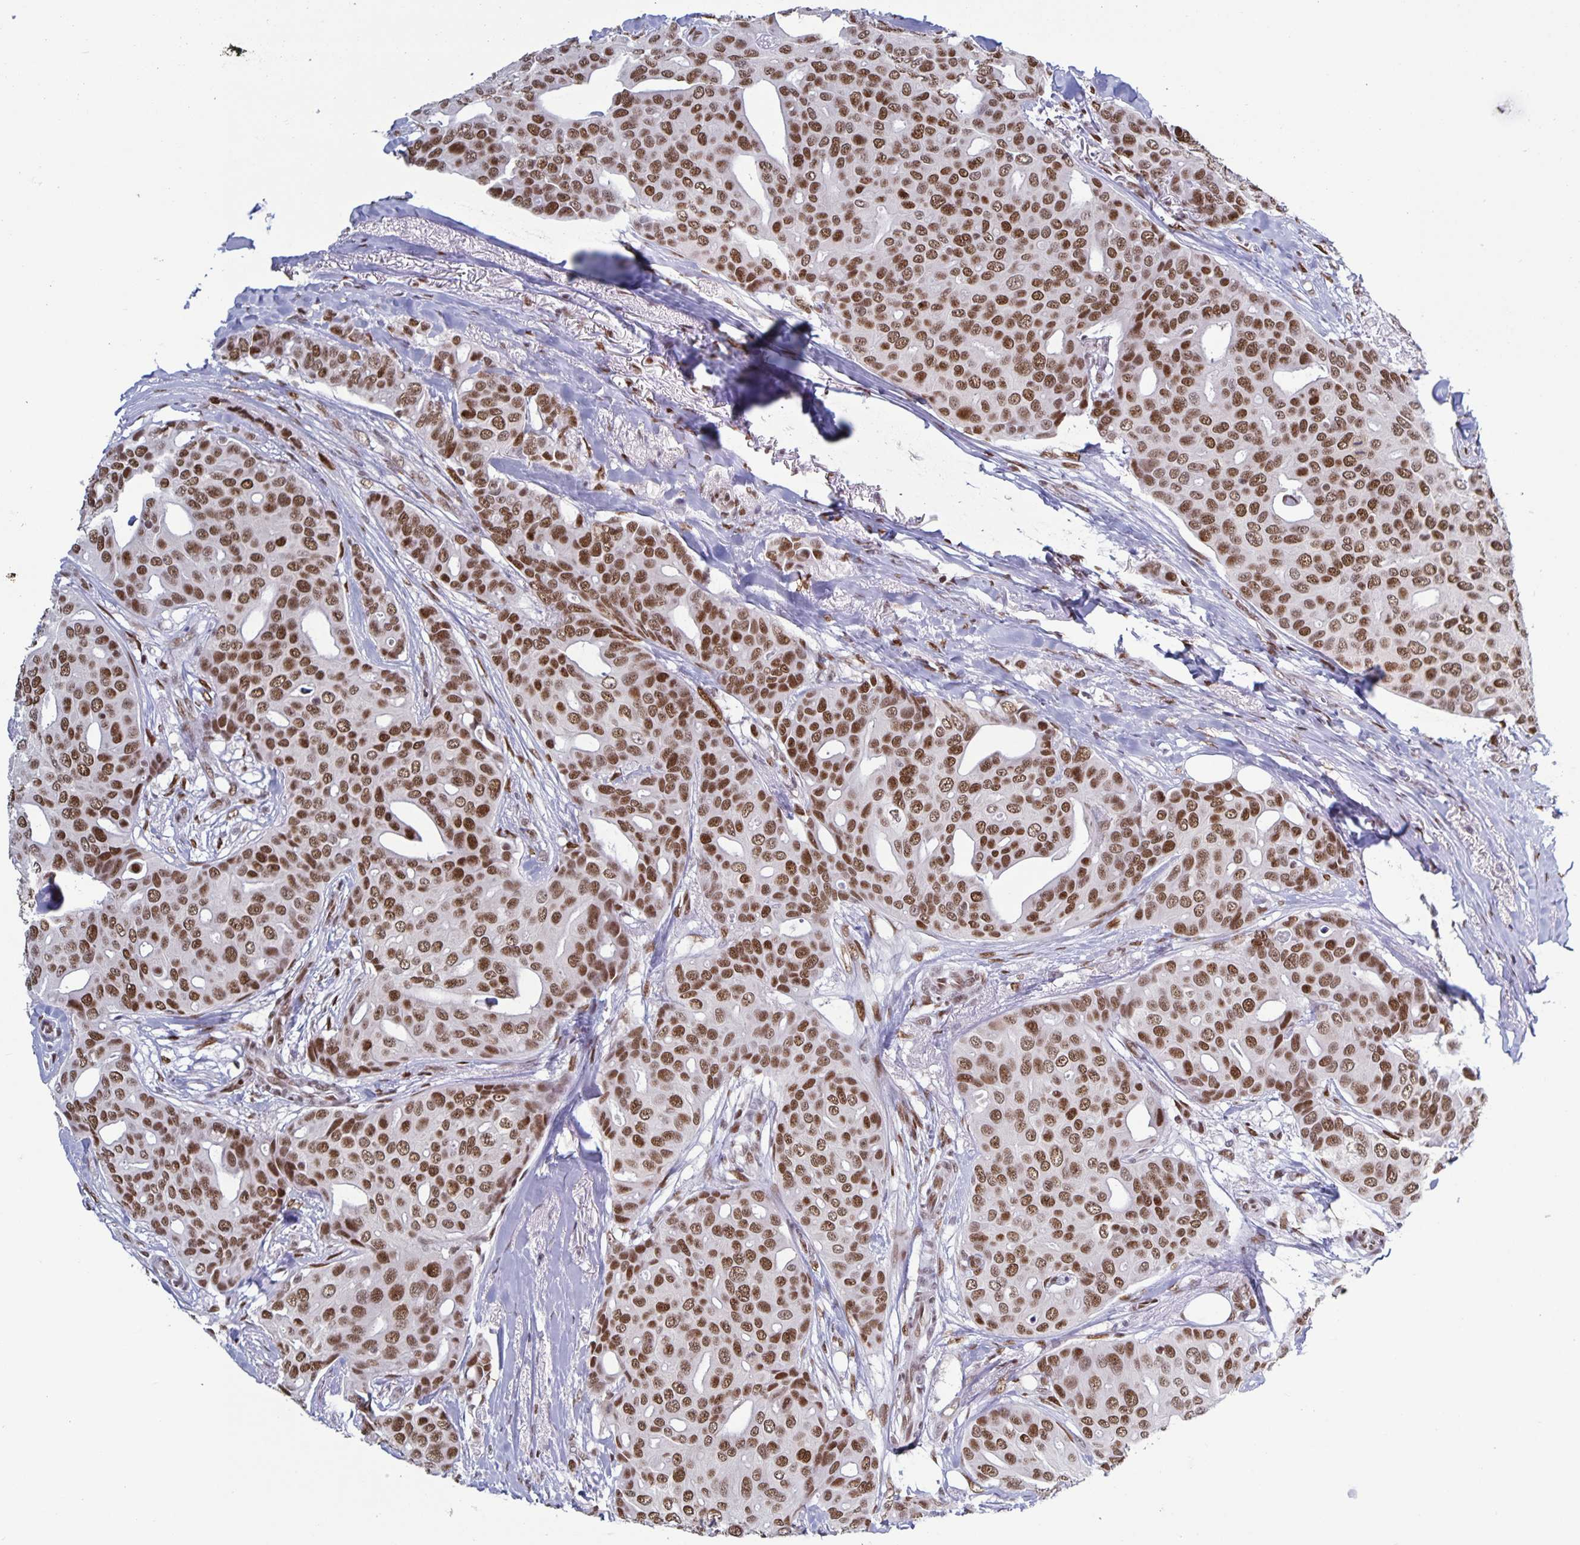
{"staining": {"intensity": "moderate", "quantity": ">75%", "location": "nuclear"}, "tissue": "breast cancer", "cell_type": "Tumor cells", "image_type": "cancer", "snomed": [{"axis": "morphology", "description": "Duct carcinoma"}, {"axis": "topography", "description": "Breast"}], "caption": "This micrograph exhibits breast infiltrating ductal carcinoma stained with immunohistochemistry (IHC) to label a protein in brown. The nuclear of tumor cells show moderate positivity for the protein. Nuclei are counter-stained blue.", "gene": "JUND", "patient": {"sex": "female", "age": 54}}